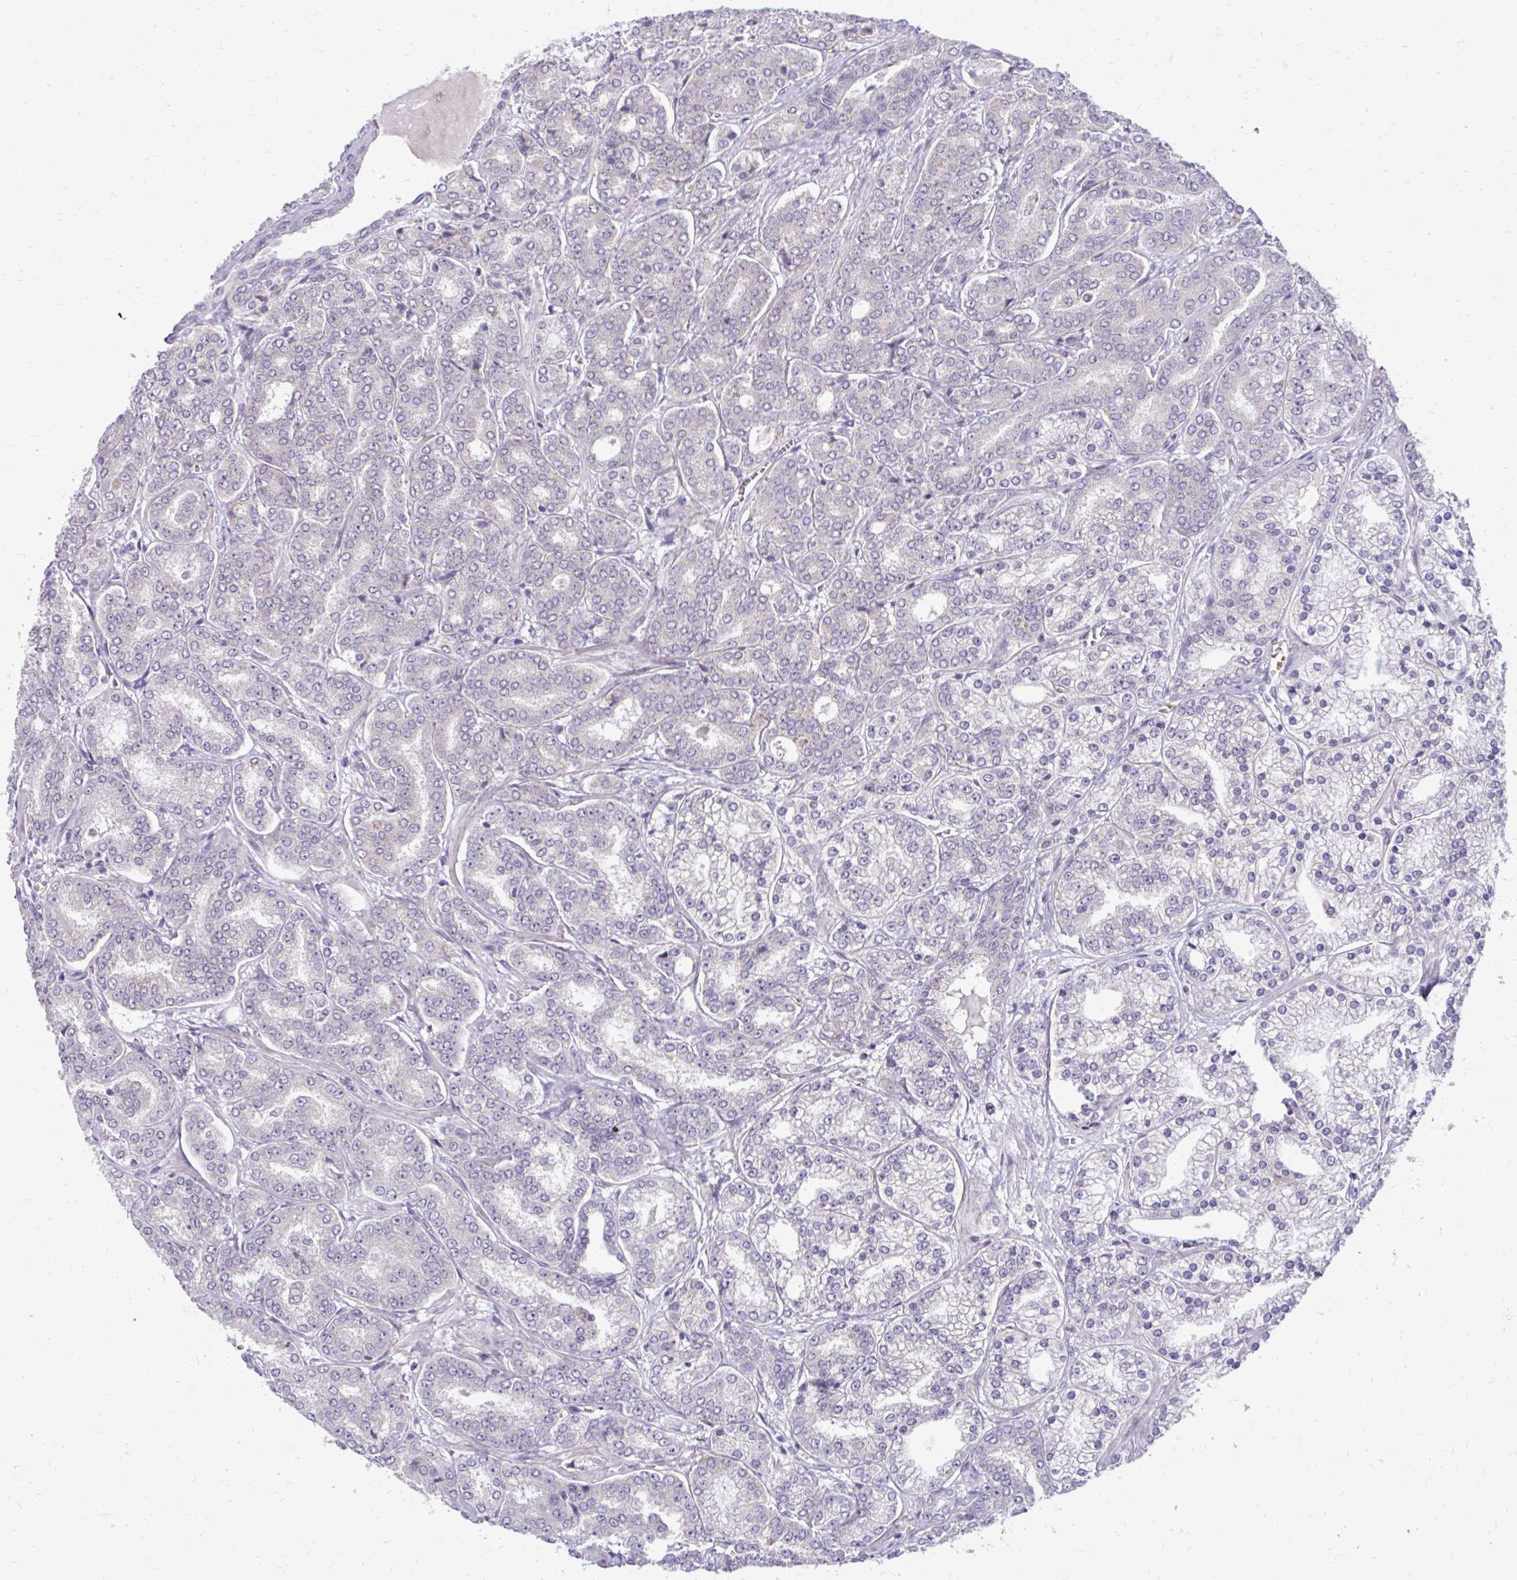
{"staining": {"intensity": "negative", "quantity": "none", "location": "none"}, "tissue": "prostate cancer", "cell_type": "Tumor cells", "image_type": "cancer", "snomed": [{"axis": "morphology", "description": "Adenocarcinoma, High grade"}, {"axis": "topography", "description": "Prostate"}], "caption": "The photomicrograph reveals no staining of tumor cells in high-grade adenocarcinoma (prostate). Nuclei are stained in blue.", "gene": "DPY19L1", "patient": {"sex": "male", "age": 72}}